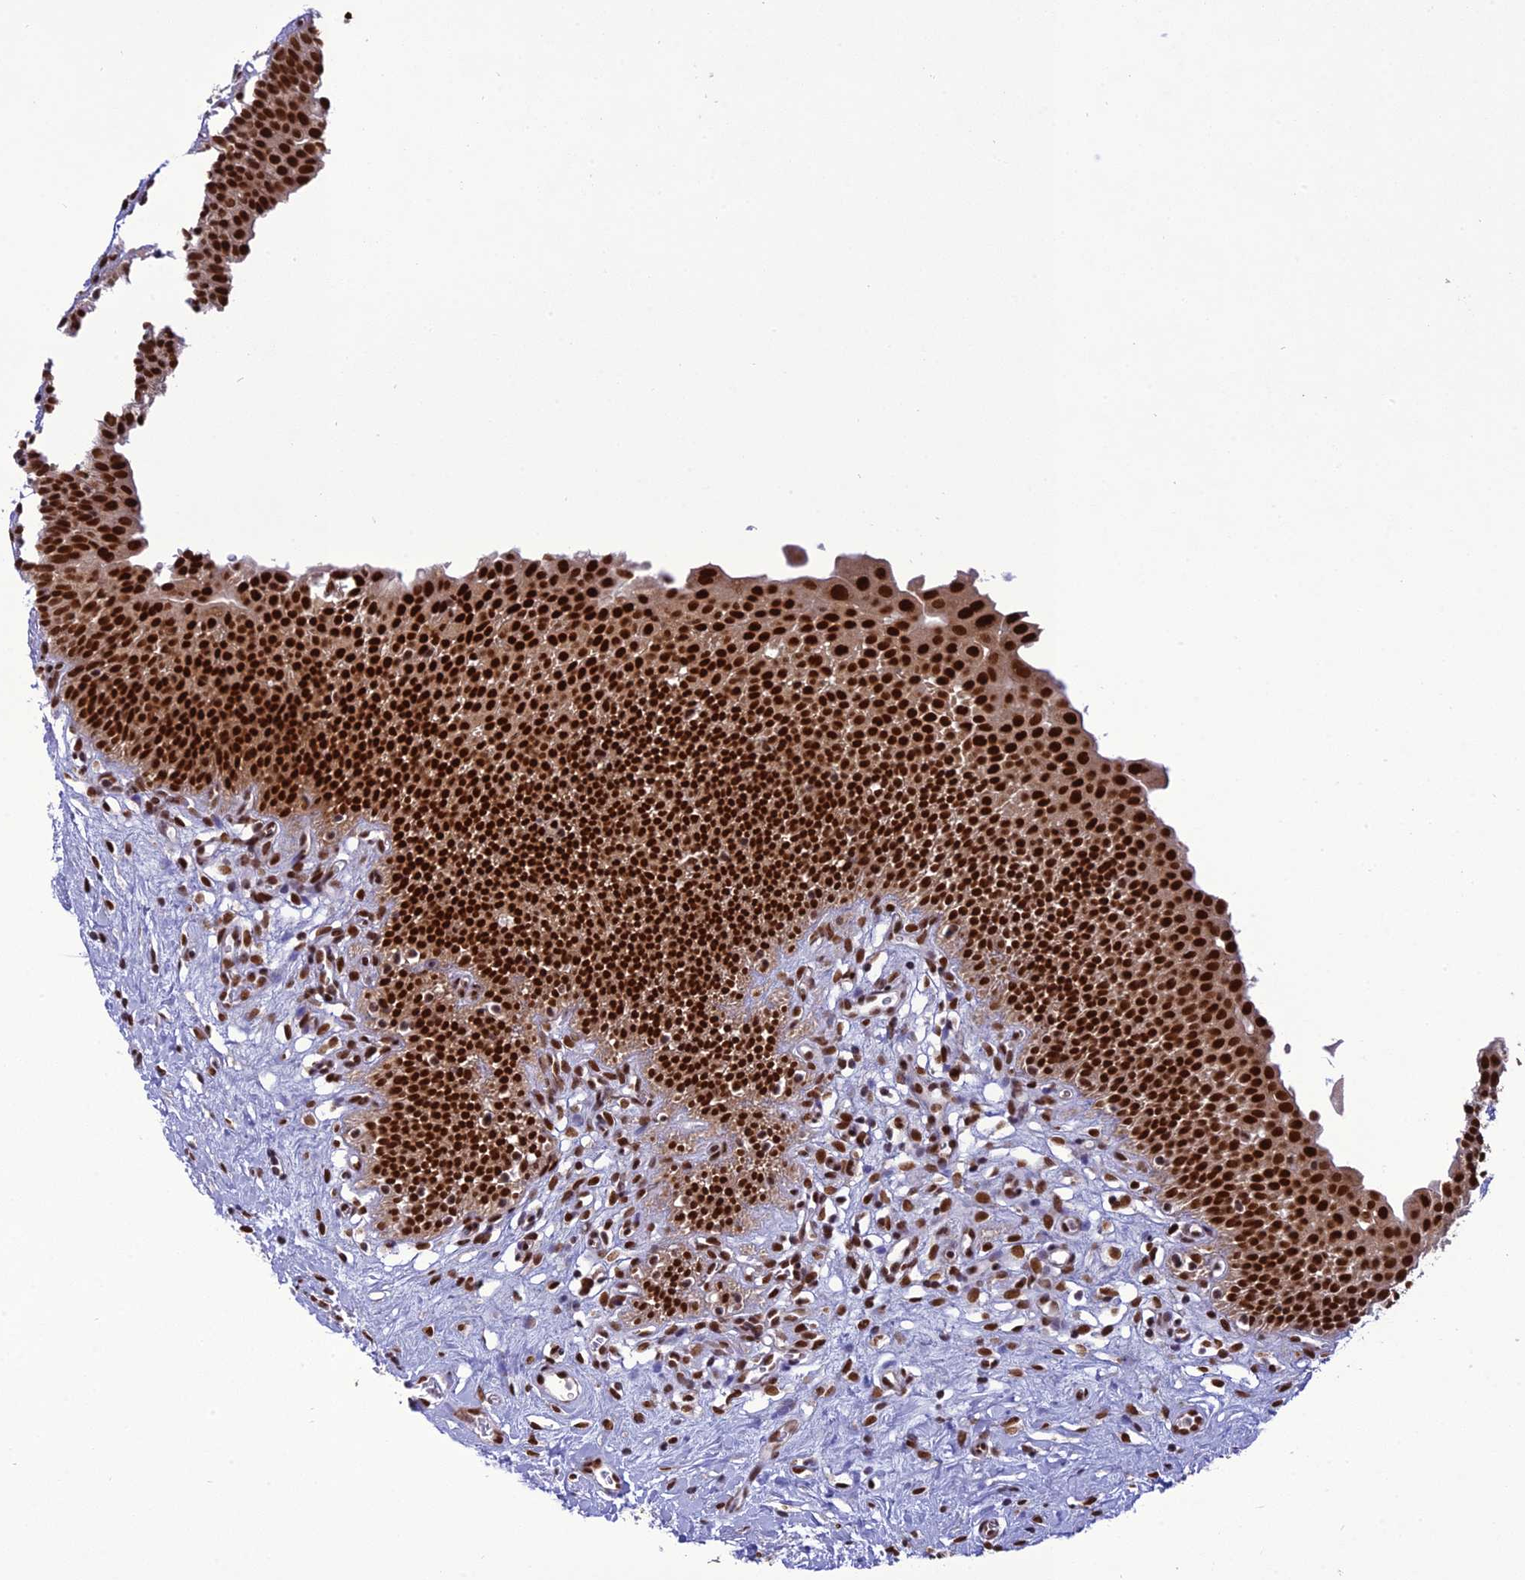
{"staining": {"intensity": "strong", "quantity": ">75%", "location": "nuclear"}, "tissue": "urinary bladder", "cell_type": "Urothelial cells", "image_type": "normal", "snomed": [{"axis": "morphology", "description": "Normal tissue, NOS"}, {"axis": "topography", "description": "Urinary bladder"}], "caption": "Immunohistochemical staining of benign urinary bladder exhibits strong nuclear protein positivity in approximately >75% of urothelial cells.", "gene": "DDX1", "patient": {"sex": "male", "age": 51}}